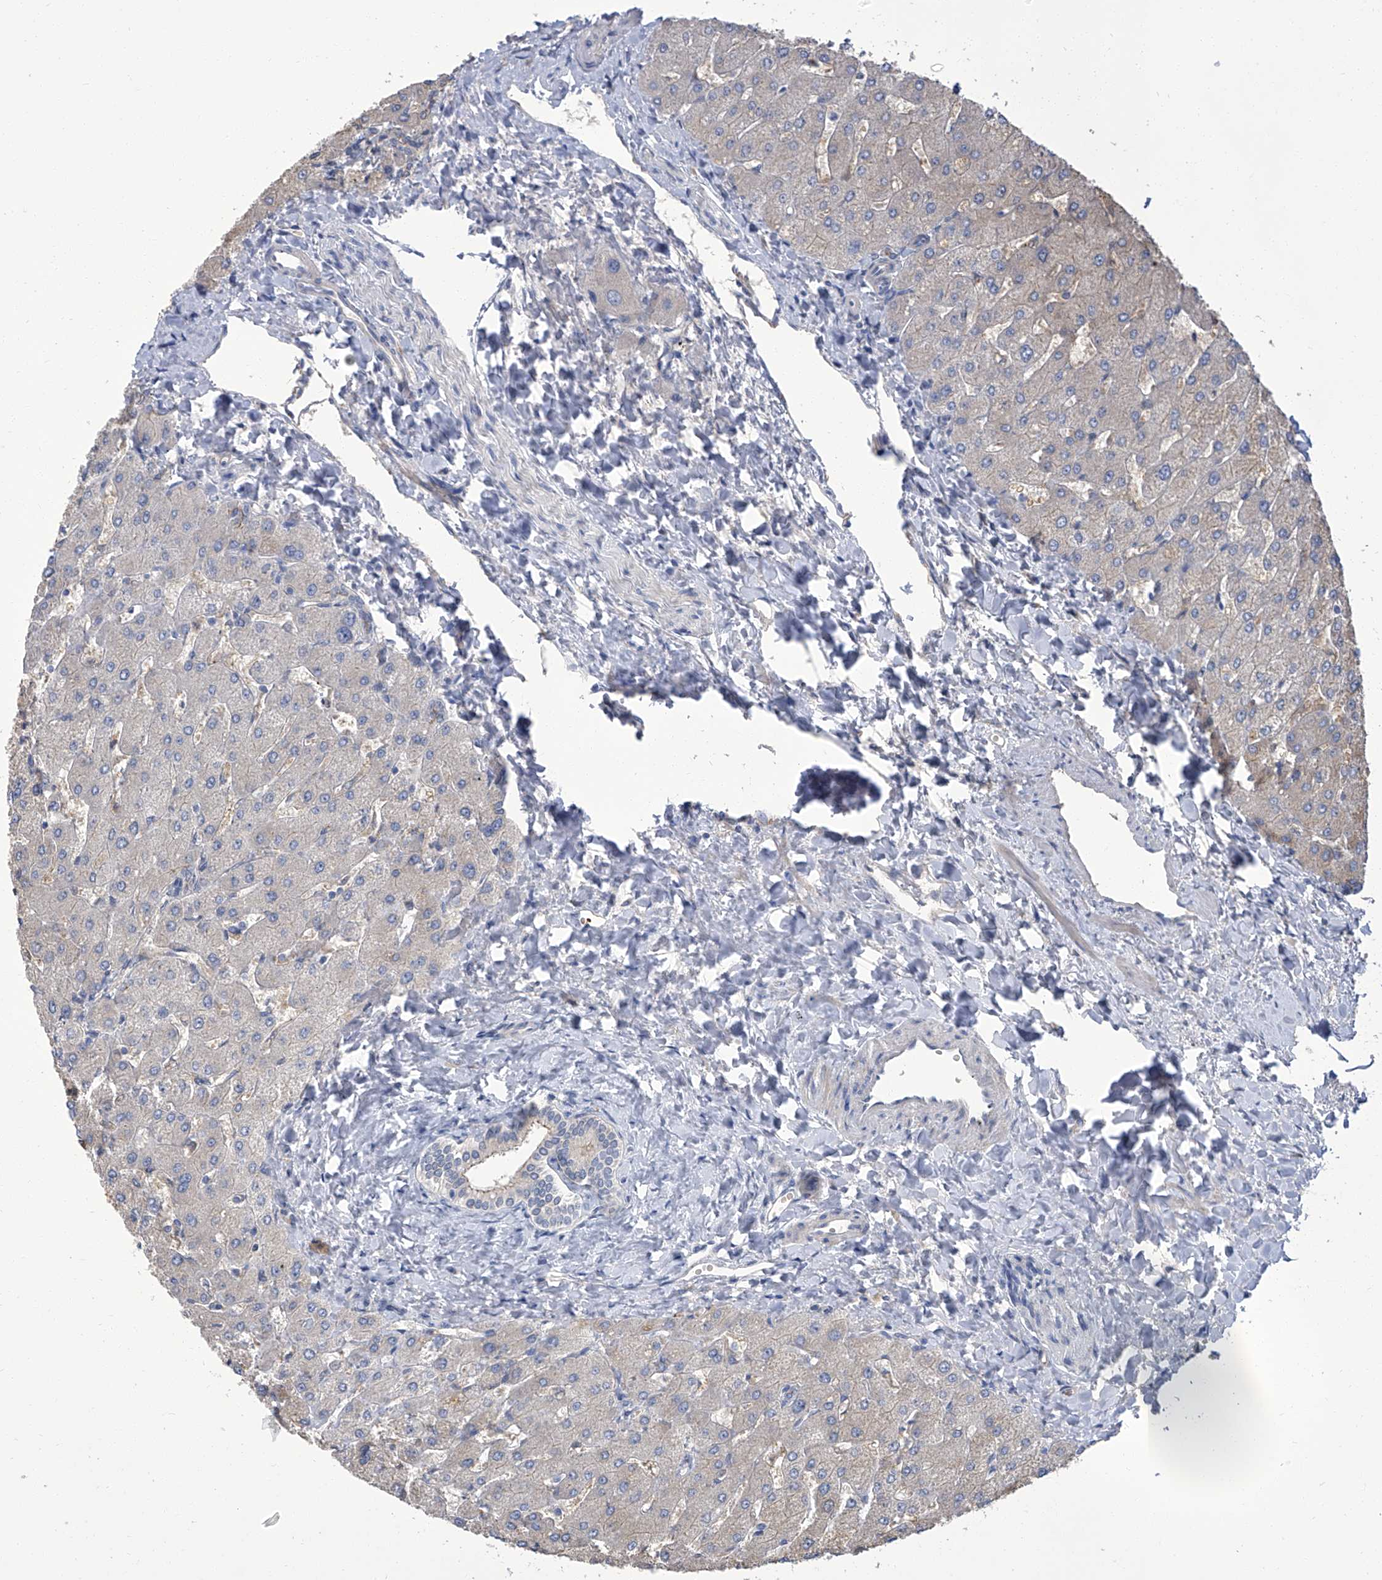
{"staining": {"intensity": "weak", "quantity": "<25%", "location": "cytoplasmic/membranous"}, "tissue": "liver", "cell_type": "Cholangiocytes", "image_type": "normal", "snomed": [{"axis": "morphology", "description": "Normal tissue, NOS"}, {"axis": "topography", "description": "Liver"}], "caption": "IHC of normal liver shows no positivity in cholangiocytes. (DAB immunohistochemistry (IHC) with hematoxylin counter stain).", "gene": "PARD3", "patient": {"sex": "male", "age": 55}}